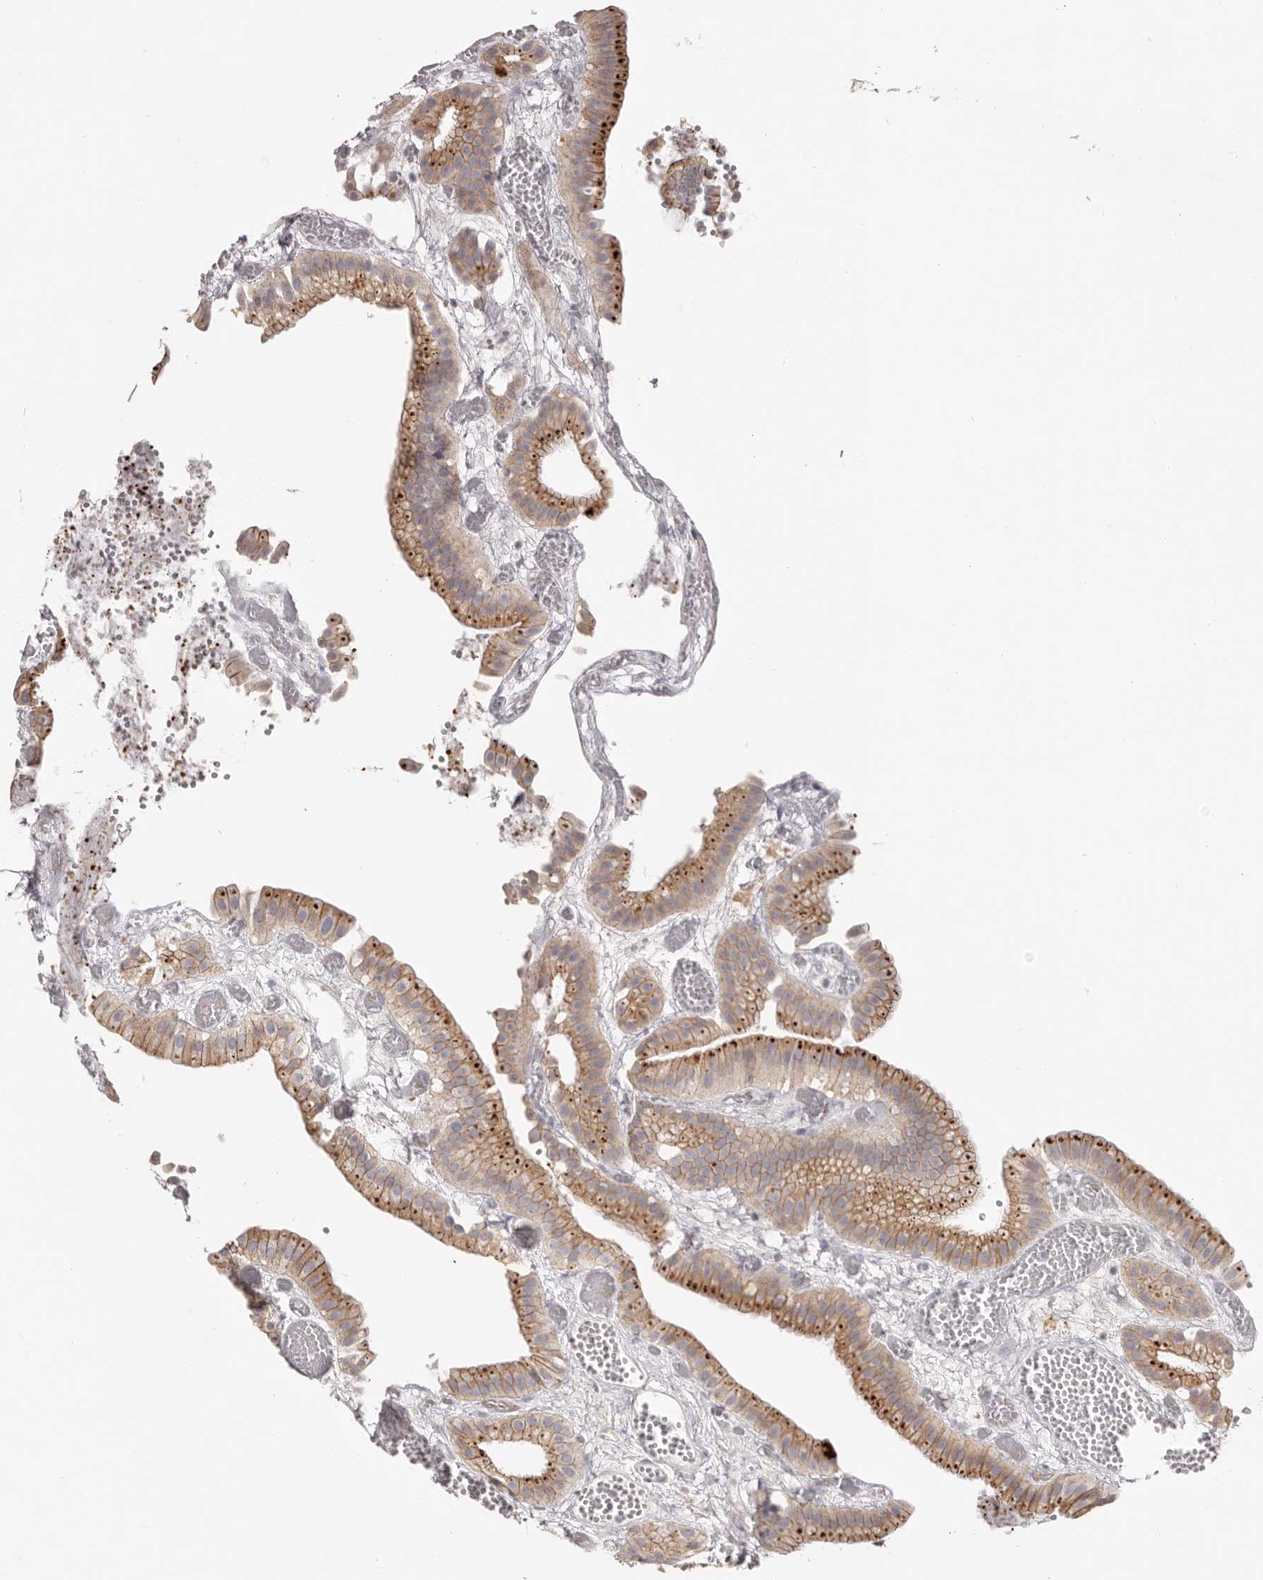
{"staining": {"intensity": "moderate", "quantity": "25%-75%", "location": "cytoplasmic/membranous"}, "tissue": "gallbladder", "cell_type": "Glandular cells", "image_type": "normal", "snomed": [{"axis": "morphology", "description": "Normal tissue, NOS"}, {"axis": "topography", "description": "Gallbladder"}], "caption": "IHC photomicrograph of unremarkable gallbladder stained for a protein (brown), which exhibits medium levels of moderate cytoplasmic/membranous staining in approximately 25%-75% of glandular cells.", "gene": "PCDHB6", "patient": {"sex": "female", "age": 64}}